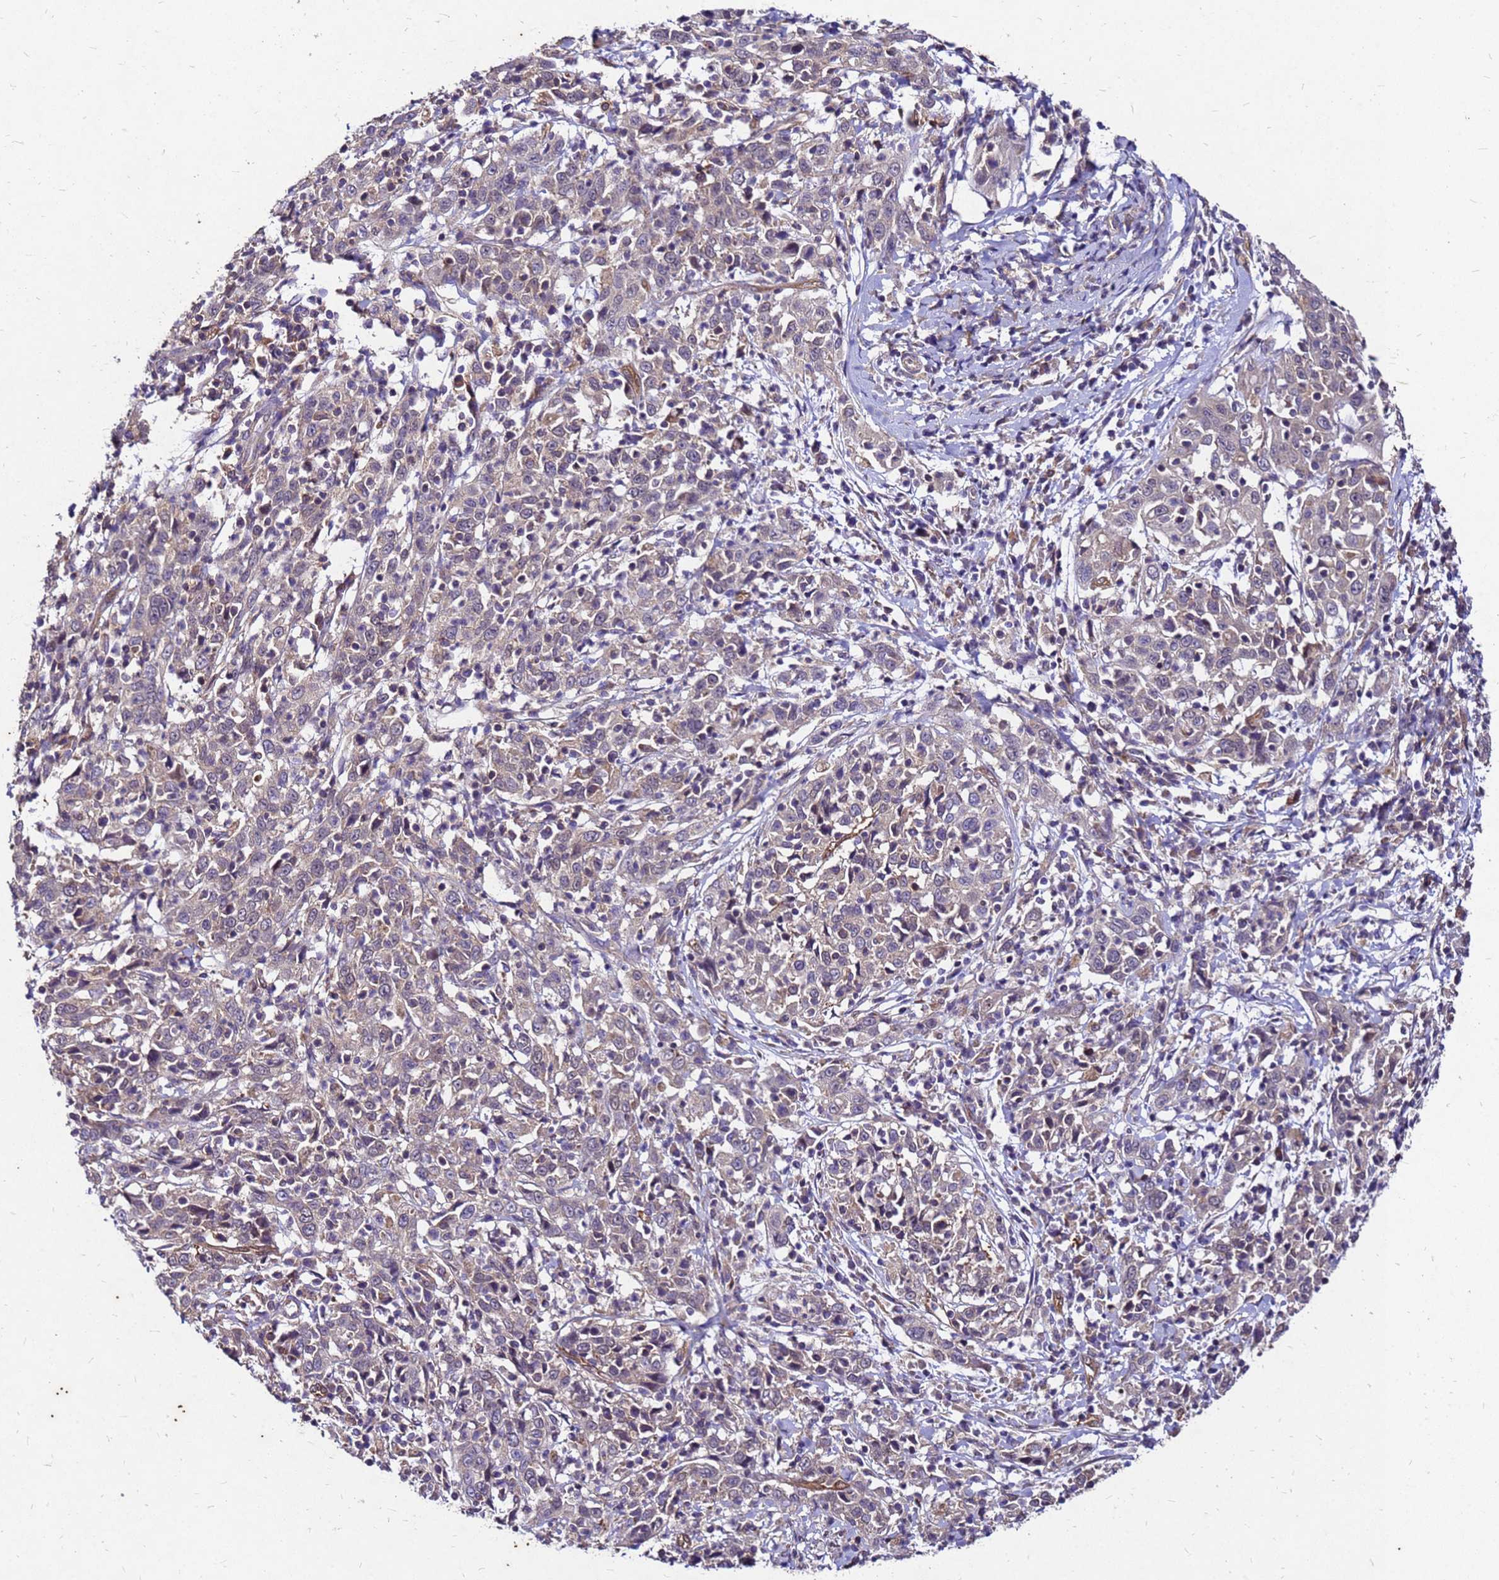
{"staining": {"intensity": "weak", "quantity": "25%-75%", "location": "cytoplasmic/membranous"}, "tissue": "cervical cancer", "cell_type": "Tumor cells", "image_type": "cancer", "snomed": [{"axis": "morphology", "description": "Squamous cell carcinoma, NOS"}, {"axis": "topography", "description": "Cervix"}], "caption": "Squamous cell carcinoma (cervical) tissue displays weak cytoplasmic/membranous expression in approximately 25%-75% of tumor cells, visualized by immunohistochemistry. (DAB (3,3'-diaminobenzidine) IHC with brightfield microscopy, high magnification).", "gene": "DUSP23", "patient": {"sex": "female", "age": 46}}